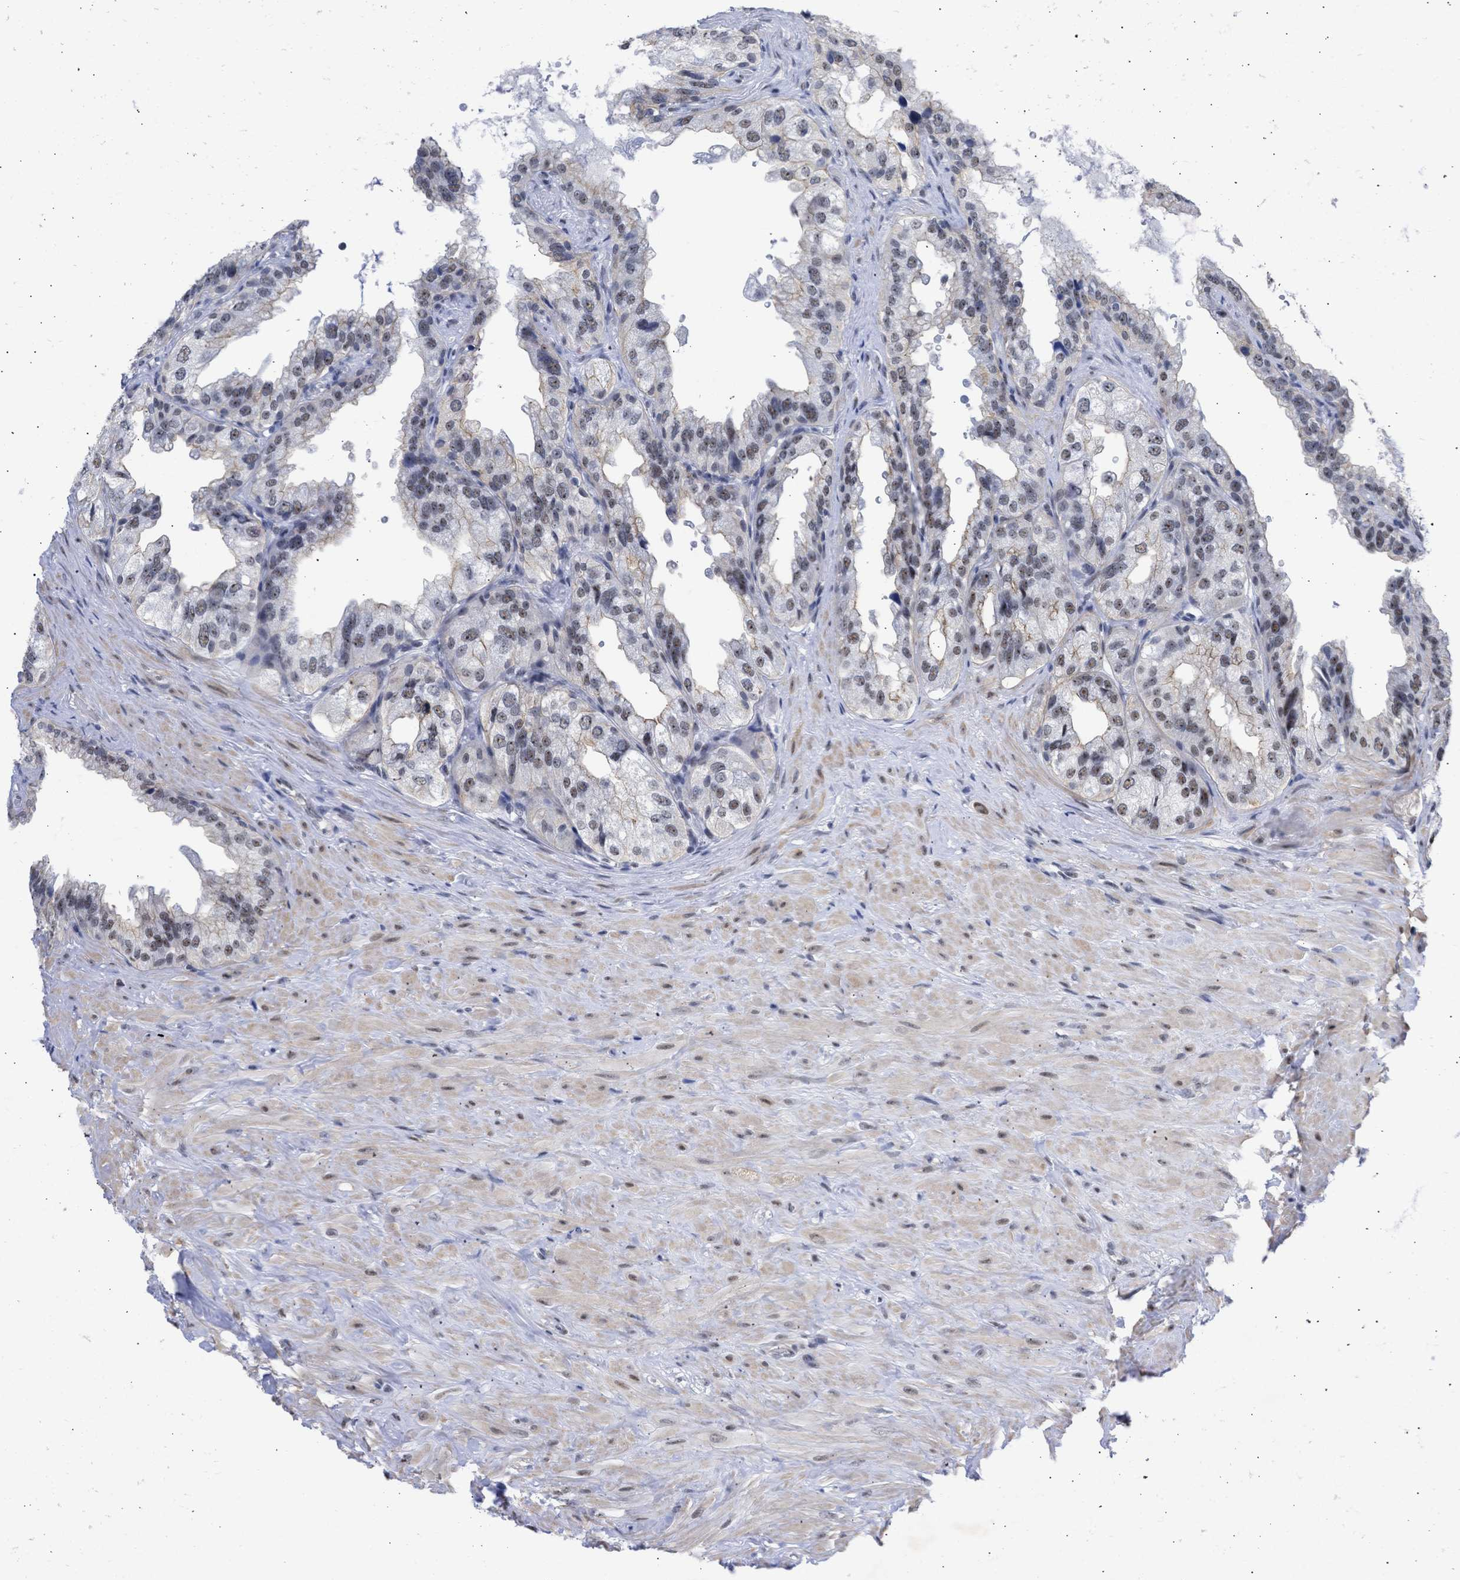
{"staining": {"intensity": "moderate", "quantity": "25%-75%", "location": "cytoplasmic/membranous,nuclear"}, "tissue": "seminal vesicle", "cell_type": "Glandular cells", "image_type": "normal", "snomed": [{"axis": "morphology", "description": "Normal tissue, NOS"}, {"axis": "topography", "description": "Seminal veicle"}], "caption": "Moderate cytoplasmic/membranous,nuclear protein staining is appreciated in about 25%-75% of glandular cells in seminal vesicle. (Stains: DAB (3,3'-diaminobenzidine) in brown, nuclei in blue, Microscopy: brightfield microscopy at high magnification).", "gene": "DDX41", "patient": {"sex": "male", "age": 68}}